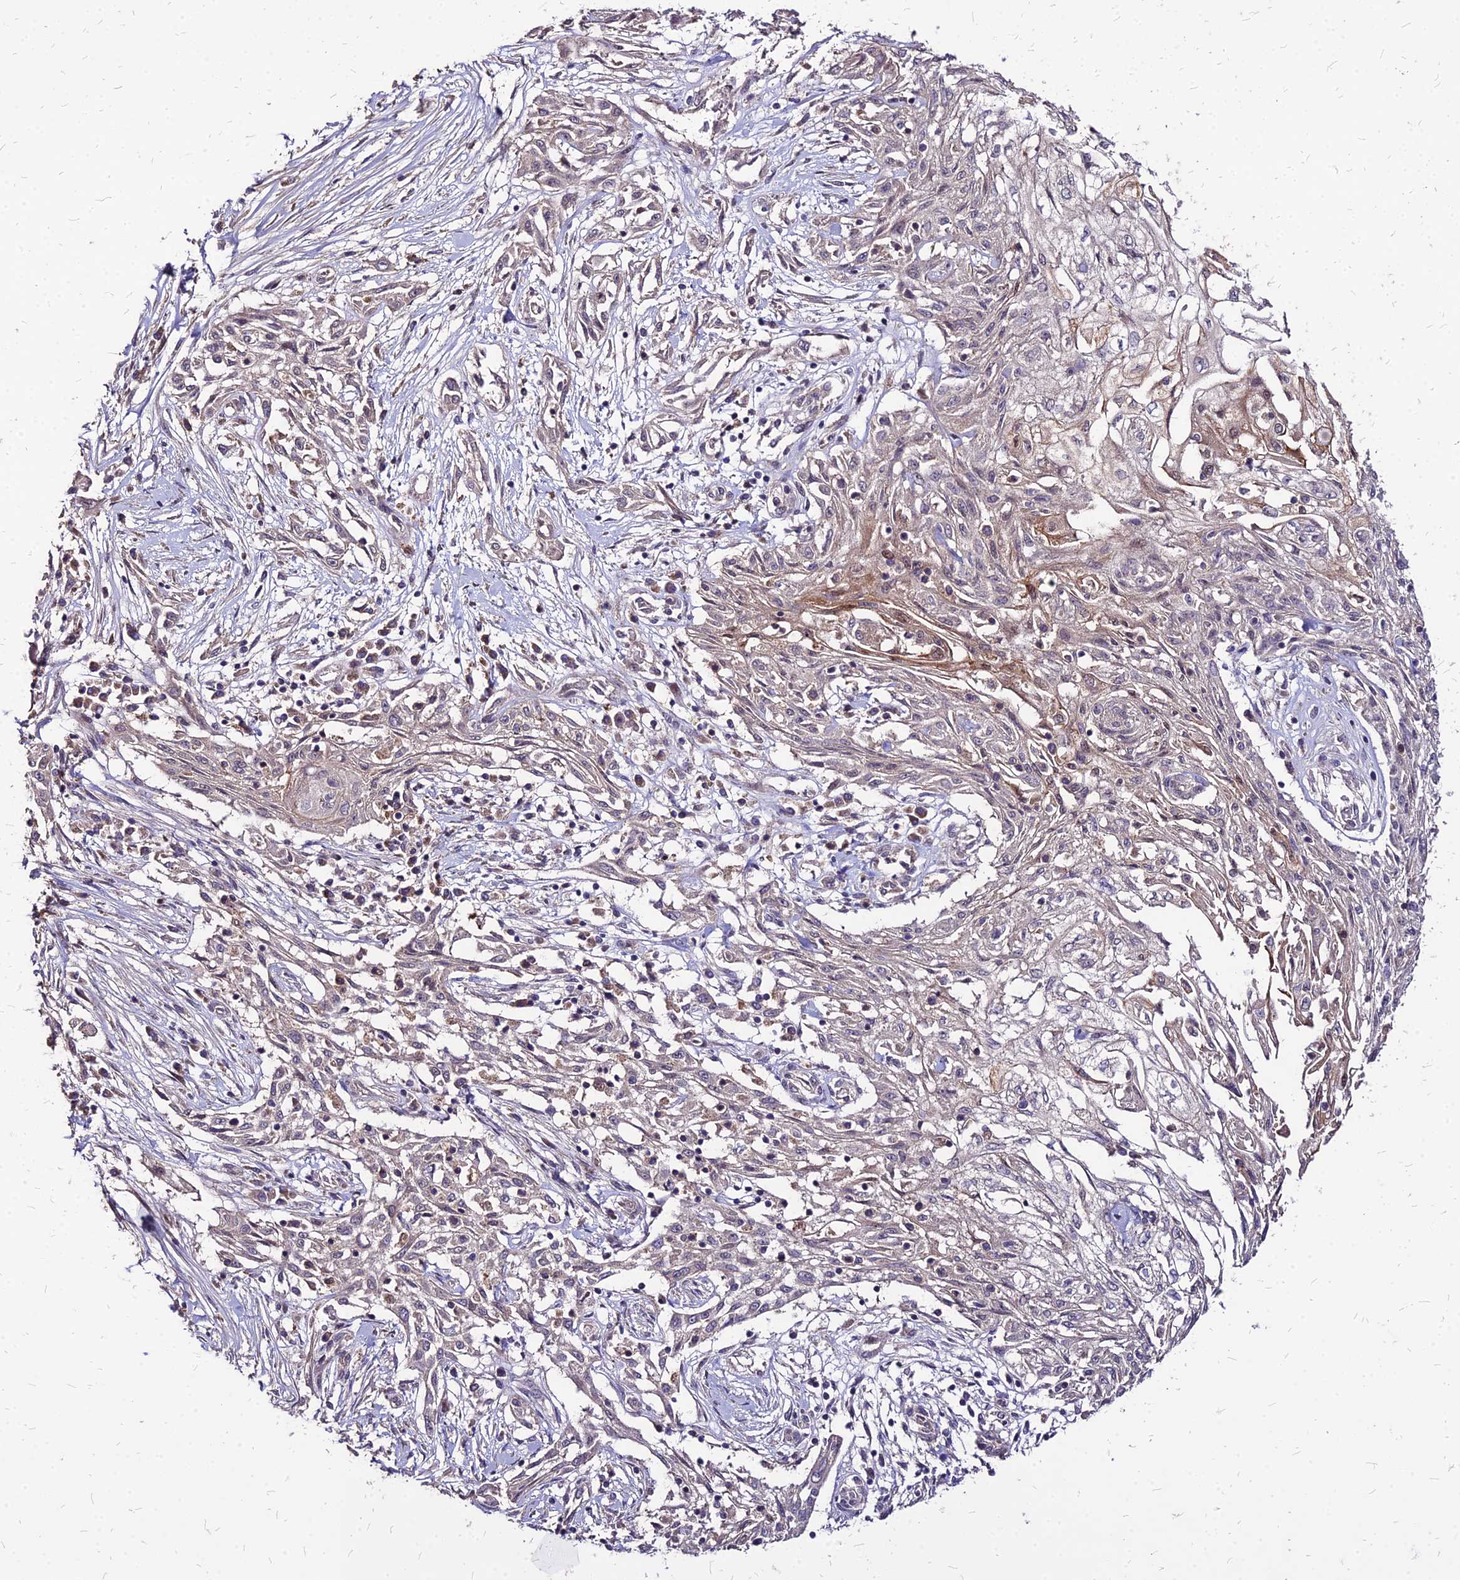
{"staining": {"intensity": "negative", "quantity": "none", "location": "none"}, "tissue": "skin cancer", "cell_type": "Tumor cells", "image_type": "cancer", "snomed": [{"axis": "morphology", "description": "Squamous cell carcinoma, NOS"}, {"axis": "morphology", "description": "Squamous cell carcinoma, metastatic, NOS"}, {"axis": "topography", "description": "Skin"}, {"axis": "topography", "description": "Lymph node"}], "caption": "This image is of skin cancer stained with IHC to label a protein in brown with the nuclei are counter-stained blue. There is no positivity in tumor cells.", "gene": "APBA3", "patient": {"sex": "male", "age": 75}}